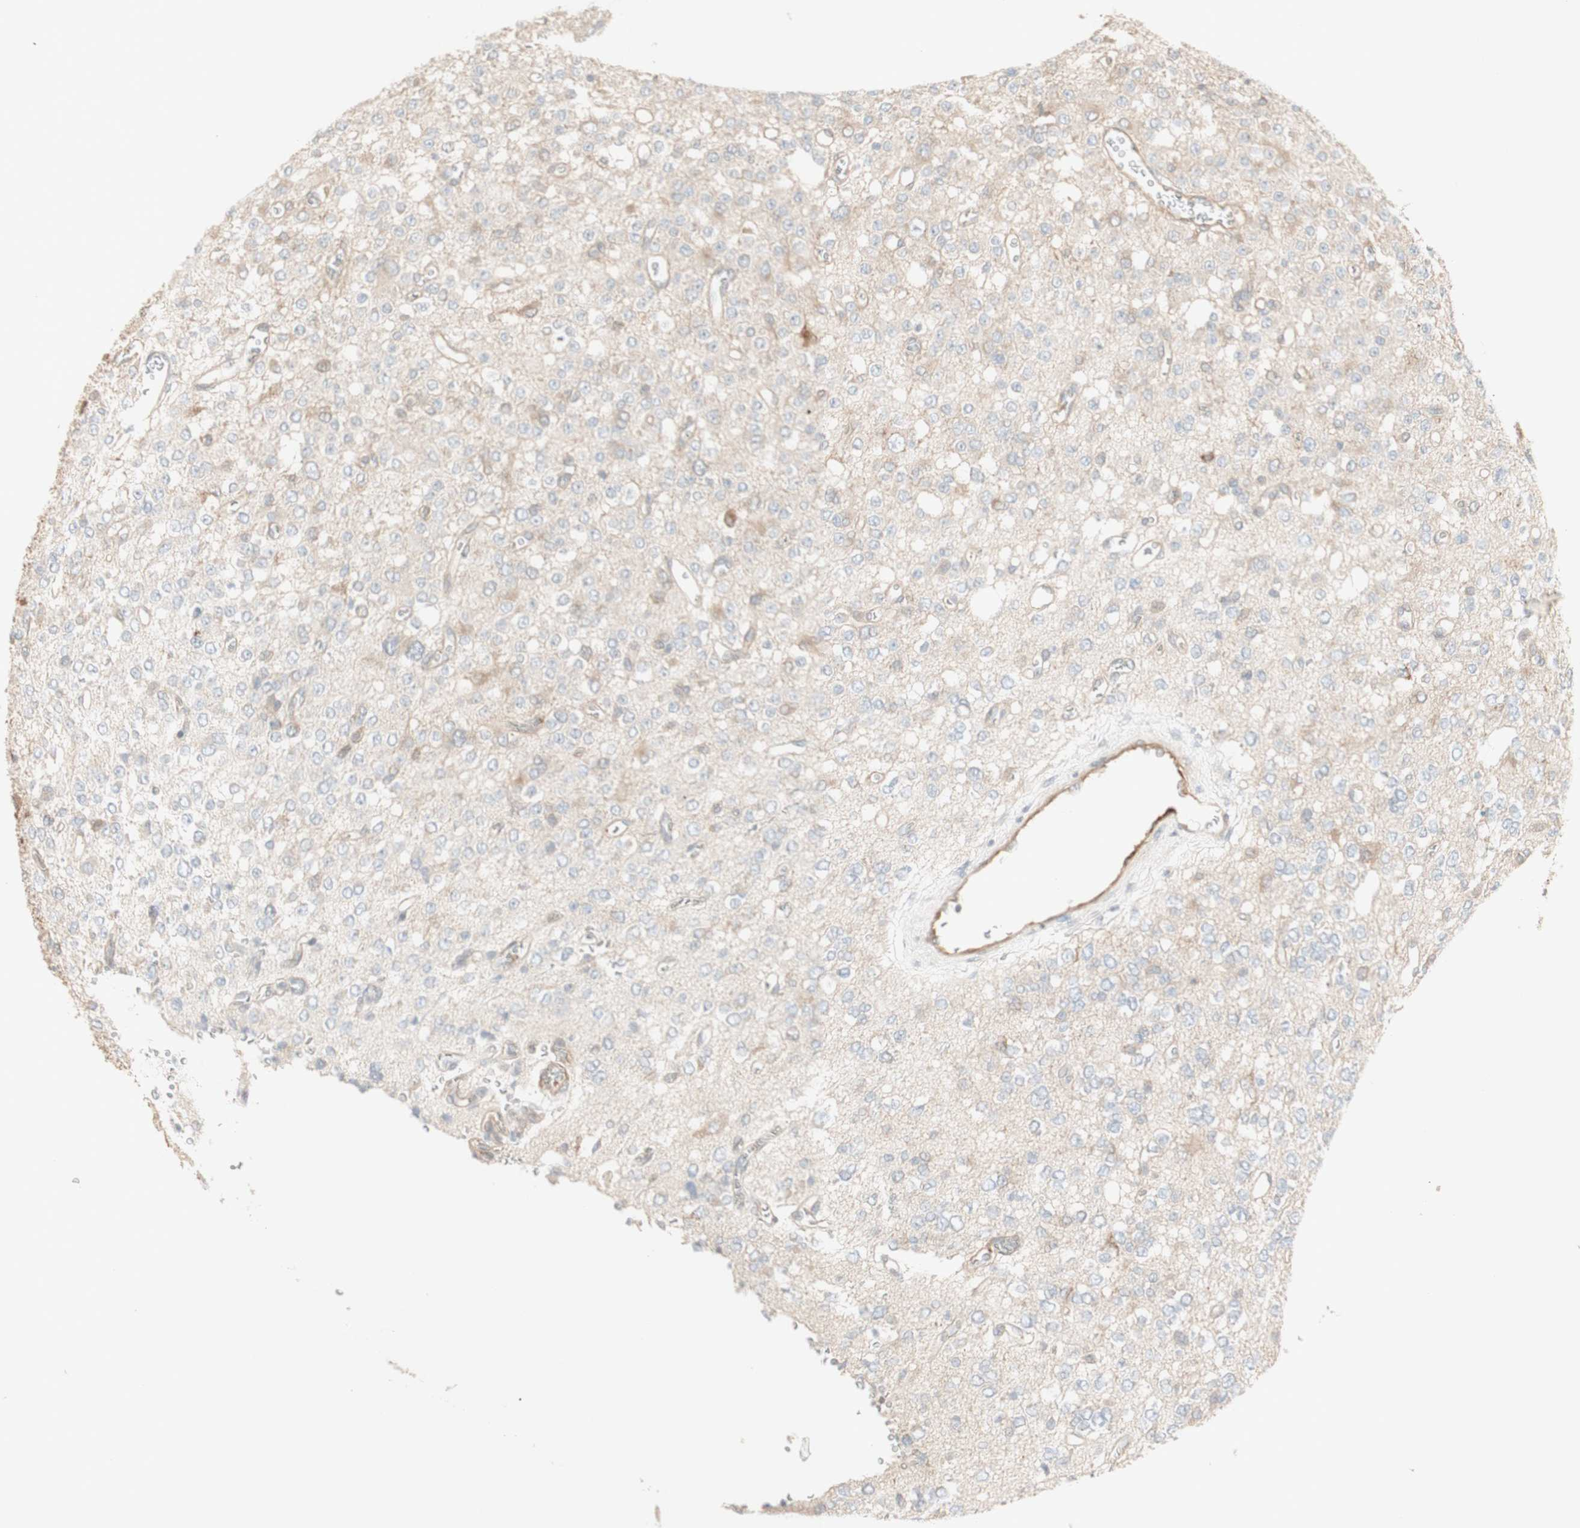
{"staining": {"intensity": "weak", "quantity": ">75%", "location": "cytoplasmic/membranous"}, "tissue": "glioma", "cell_type": "Tumor cells", "image_type": "cancer", "snomed": [{"axis": "morphology", "description": "Glioma, malignant, Low grade"}, {"axis": "topography", "description": "Brain"}], "caption": "Protein expression analysis of malignant glioma (low-grade) shows weak cytoplasmic/membranous staining in about >75% of tumor cells.", "gene": "CNN3", "patient": {"sex": "male", "age": 38}}